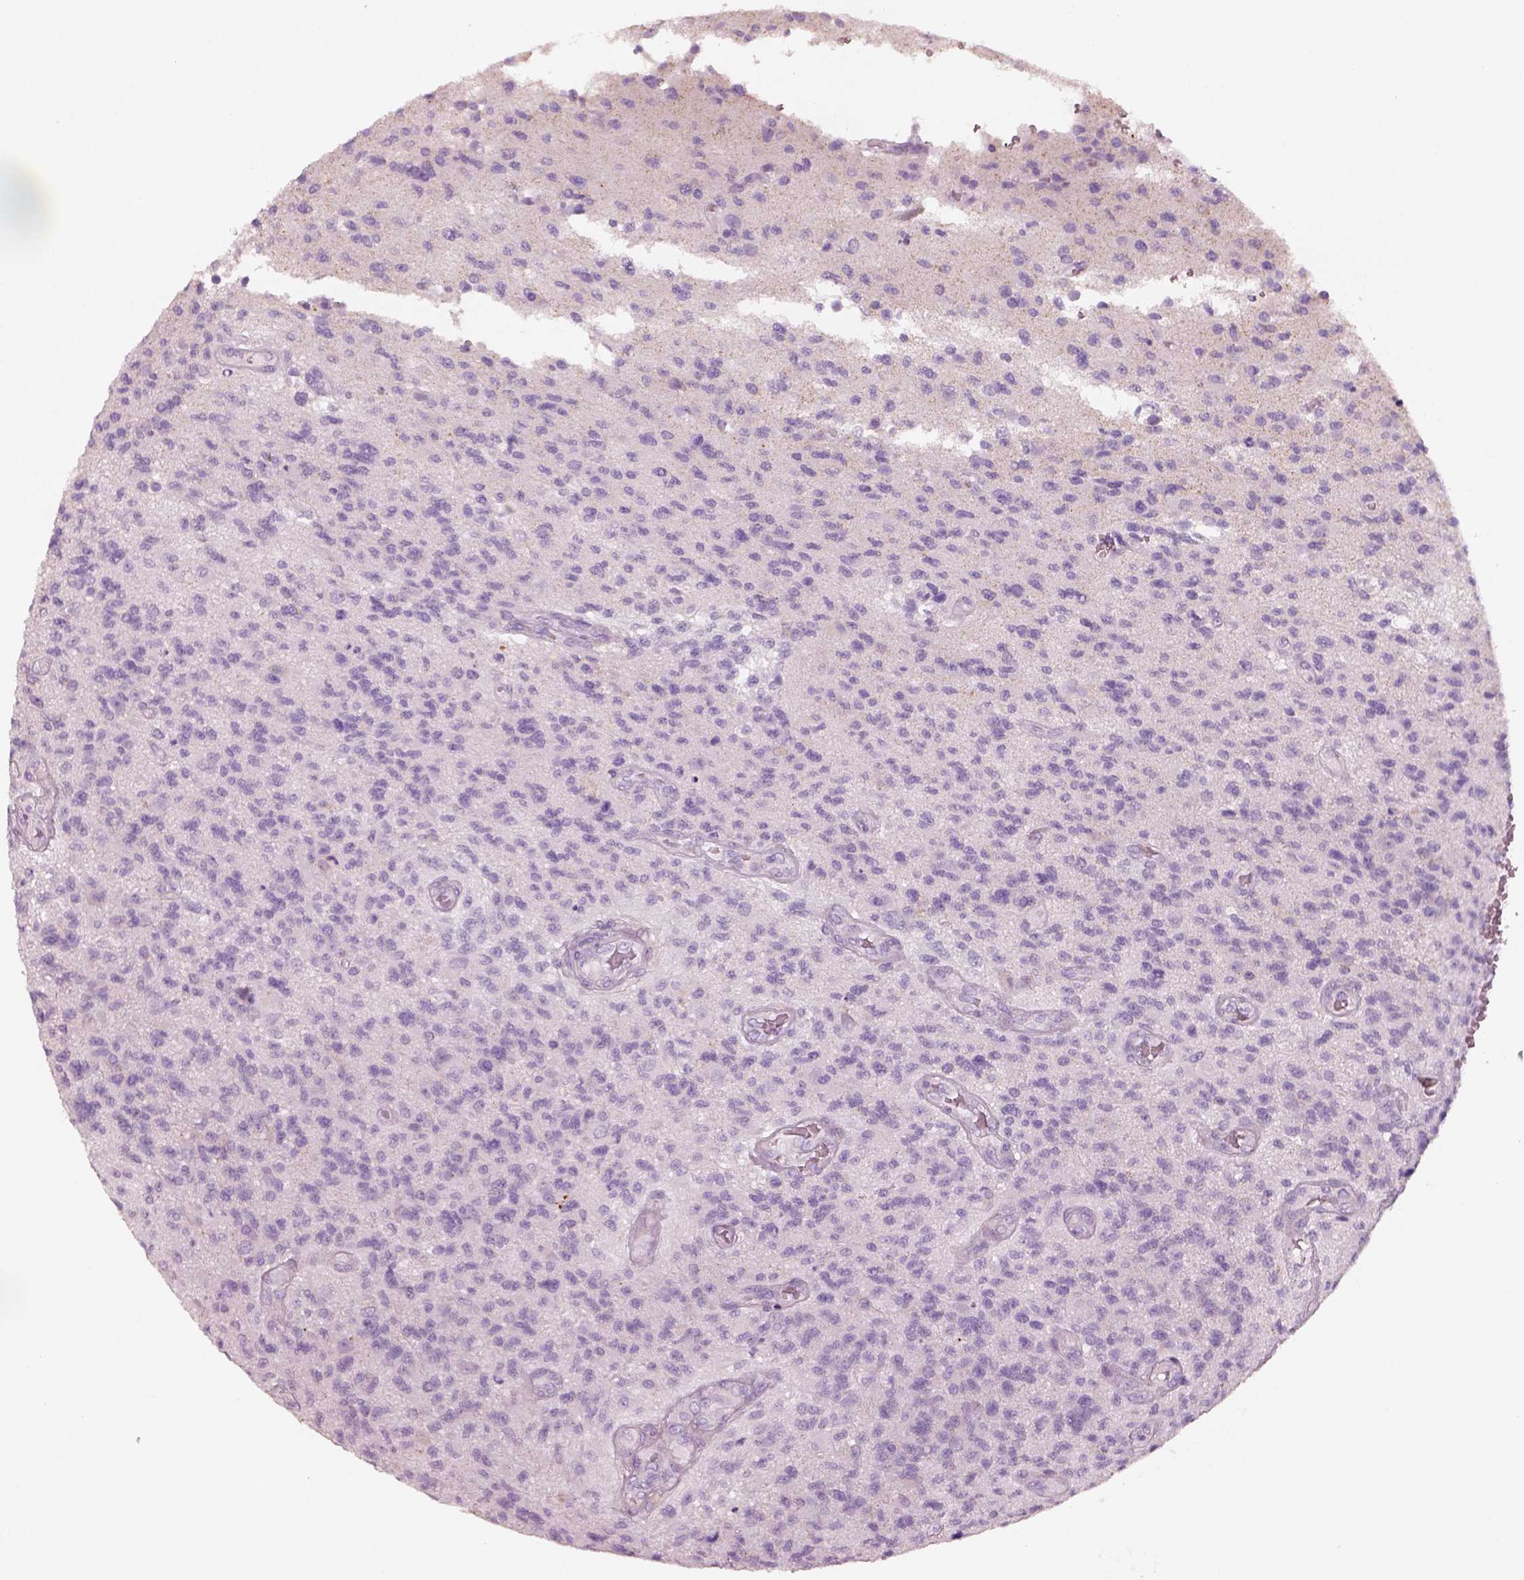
{"staining": {"intensity": "negative", "quantity": "none", "location": "none"}, "tissue": "glioma", "cell_type": "Tumor cells", "image_type": "cancer", "snomed": [{"axis": "morphology", "description": "Glioma, malignant, High grade"}, {"axis": "topography", "description": "Brain"}], "caption": "A high-resolution histopathology image shows immunohistochemistry (IHC) staining of high-grade glioma (malignant), which exhibits no significant positivity in tumor cells. (DAB (3,3'-diaminobenzidine) immunohistochemistry (IHC) visualized using brightfield microscopy, high magnification).", "gene": "PNOC", "patient": {"sex": "male", "age": 56}}